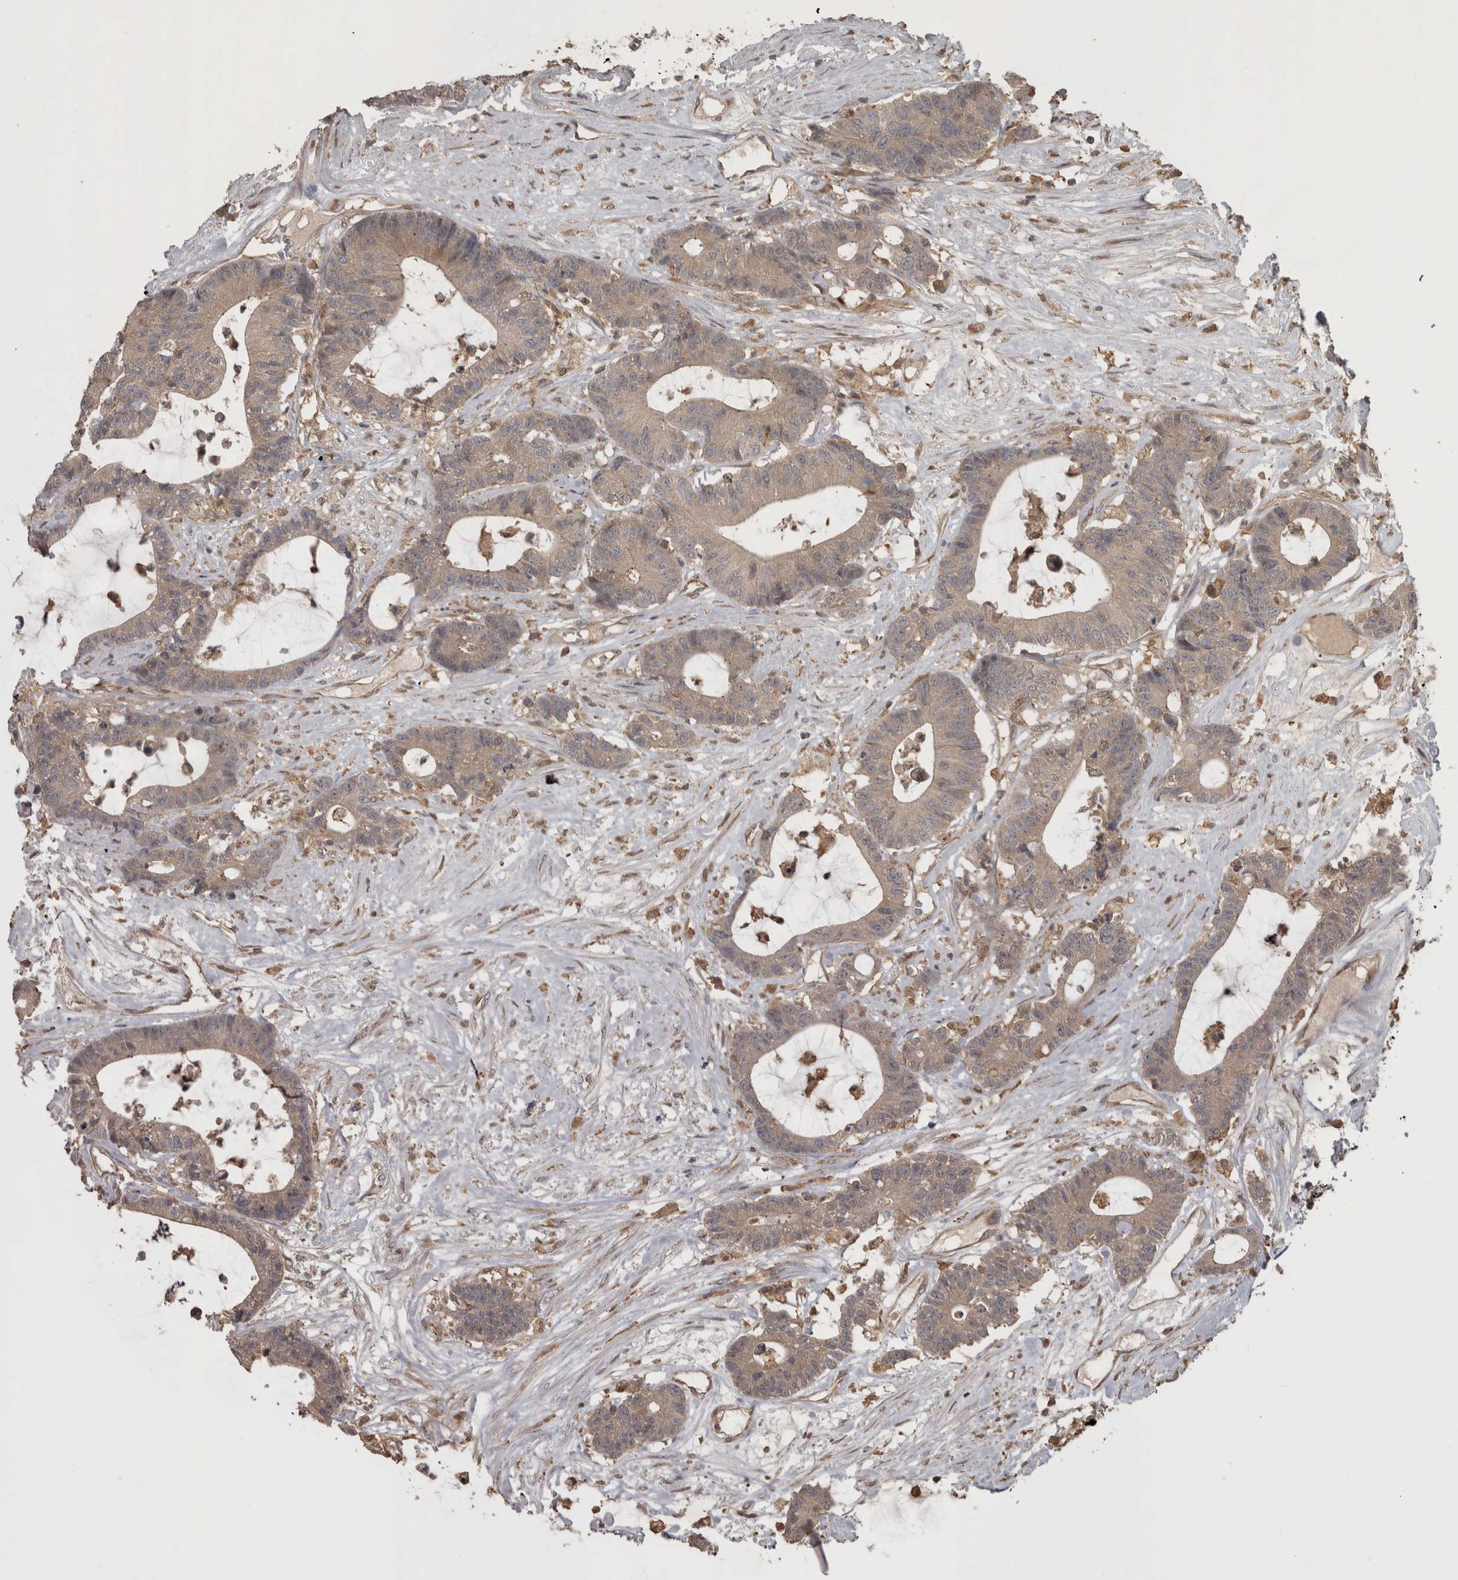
{"staining": {"intensity": "weak", "quantity": ">75%", "location": "cytoplasmic/membranous"}, "tissue": "colorectal cancer", "cell_type": "Tumor cells", "image_type": "cancer", "snomed": [{"axis": "morphology", "description": "Adenocarcinoma, NOS"}, {"axis": "topography", "description": "Colon"}], "caption": "A histopathology image showing weak cytoplasmic/membranous positivity in about >75% of tumor cells in adenocarcinoma (colorectal), as visualized by brown immunohistochemical staining.", "gene": "MICU3", "patient": {"sex": "female", "age": 84}}